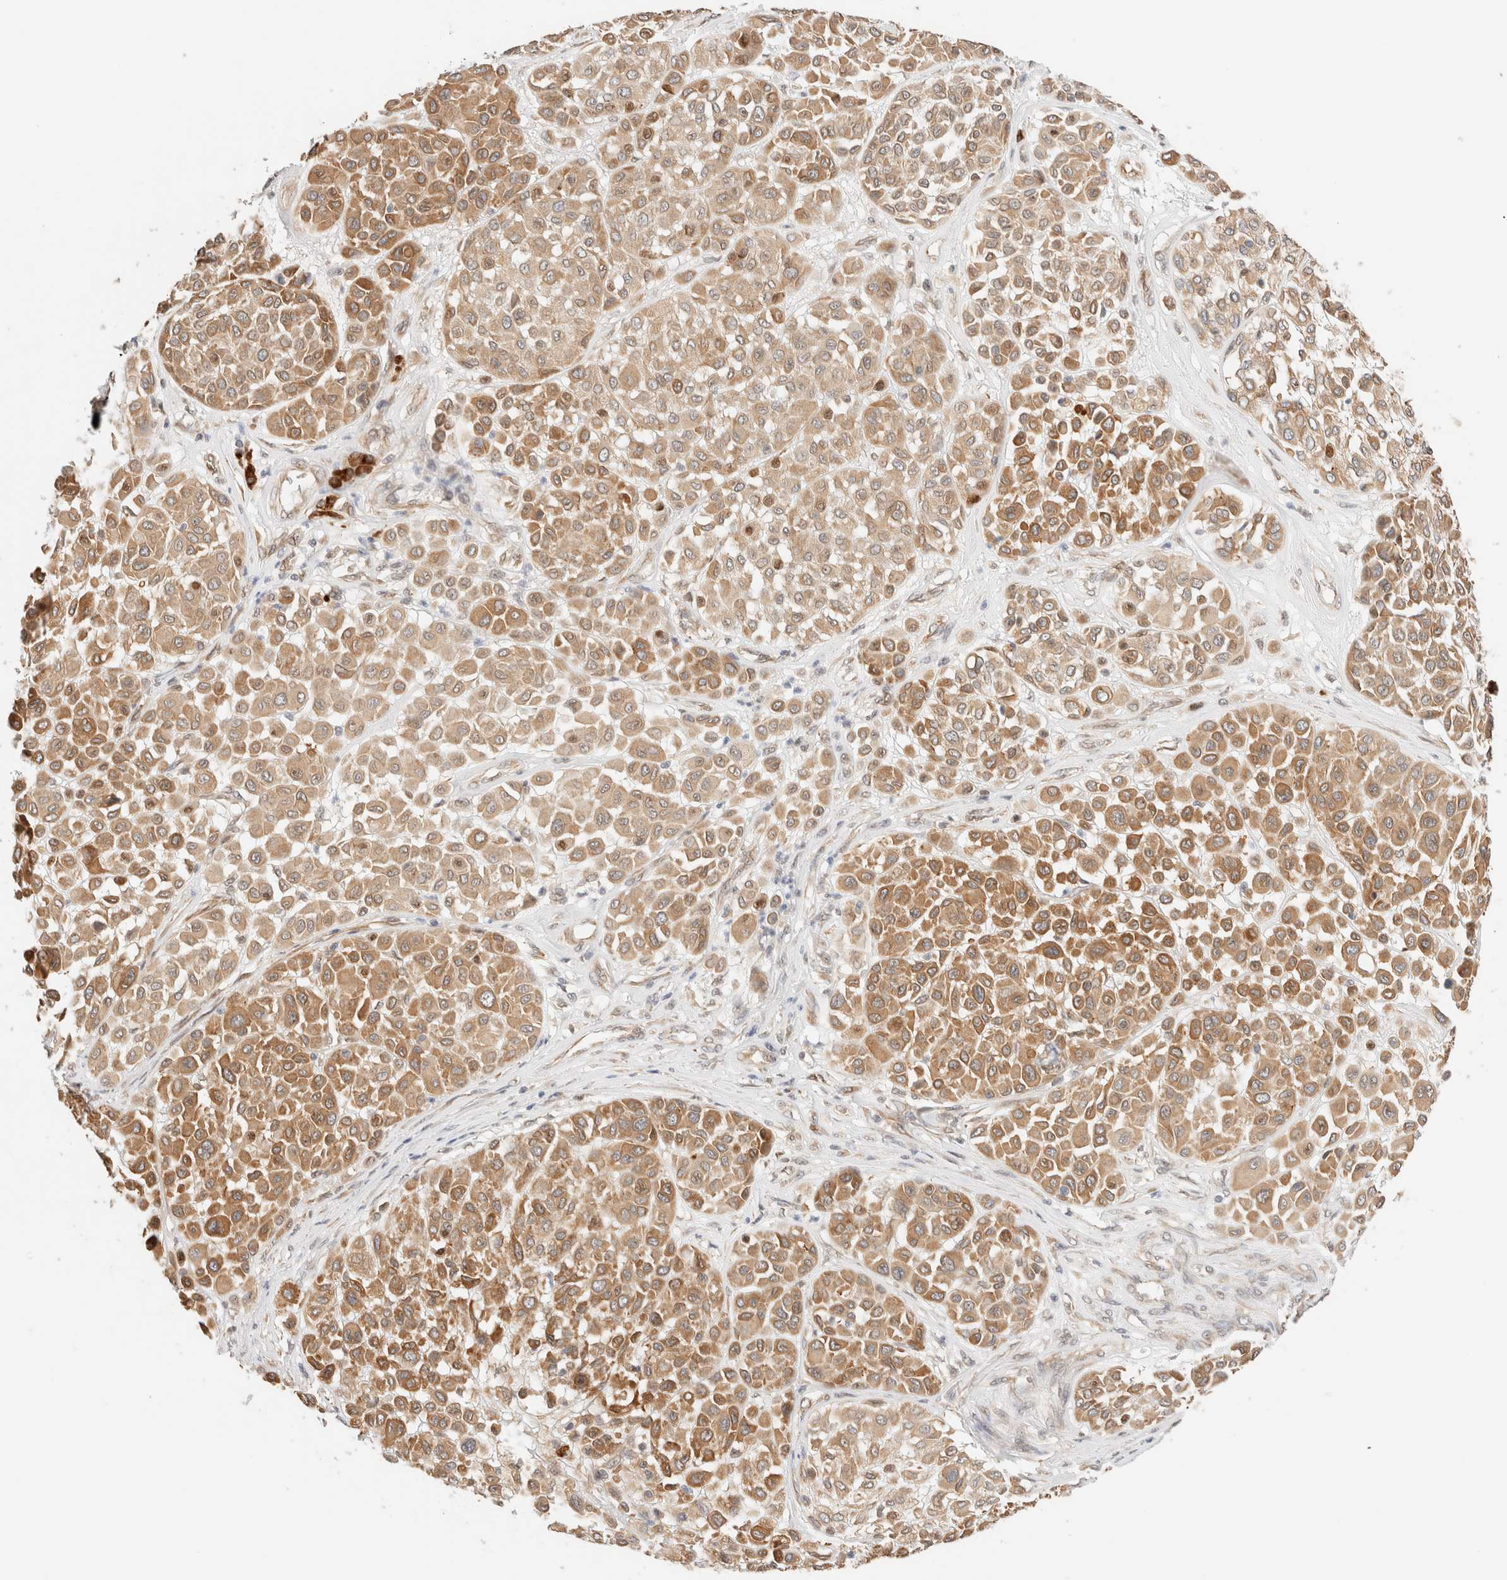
{"staining": {"intensity": "moderate", "quantity": ">75%", "location": "cytoplasmic/membranous"}, "tissue": "melanoma", "cell_type": "Tumor cells", "image_type": "cancer", "snomed": [{"axis": "morphology", "description": "Malignant melanoma, Metastatic site"}, {"axis": "topography", "description": "Soft tissue"}], "caption": "This histopathology image displays immunohistochemistry (IHC) staining of melanoma, with medium moderate cytoplasmic/membranous expression in about >75% of tumor cells.", "gene": "SYVN1", "patient": {"sex": "male", "age": 41}}